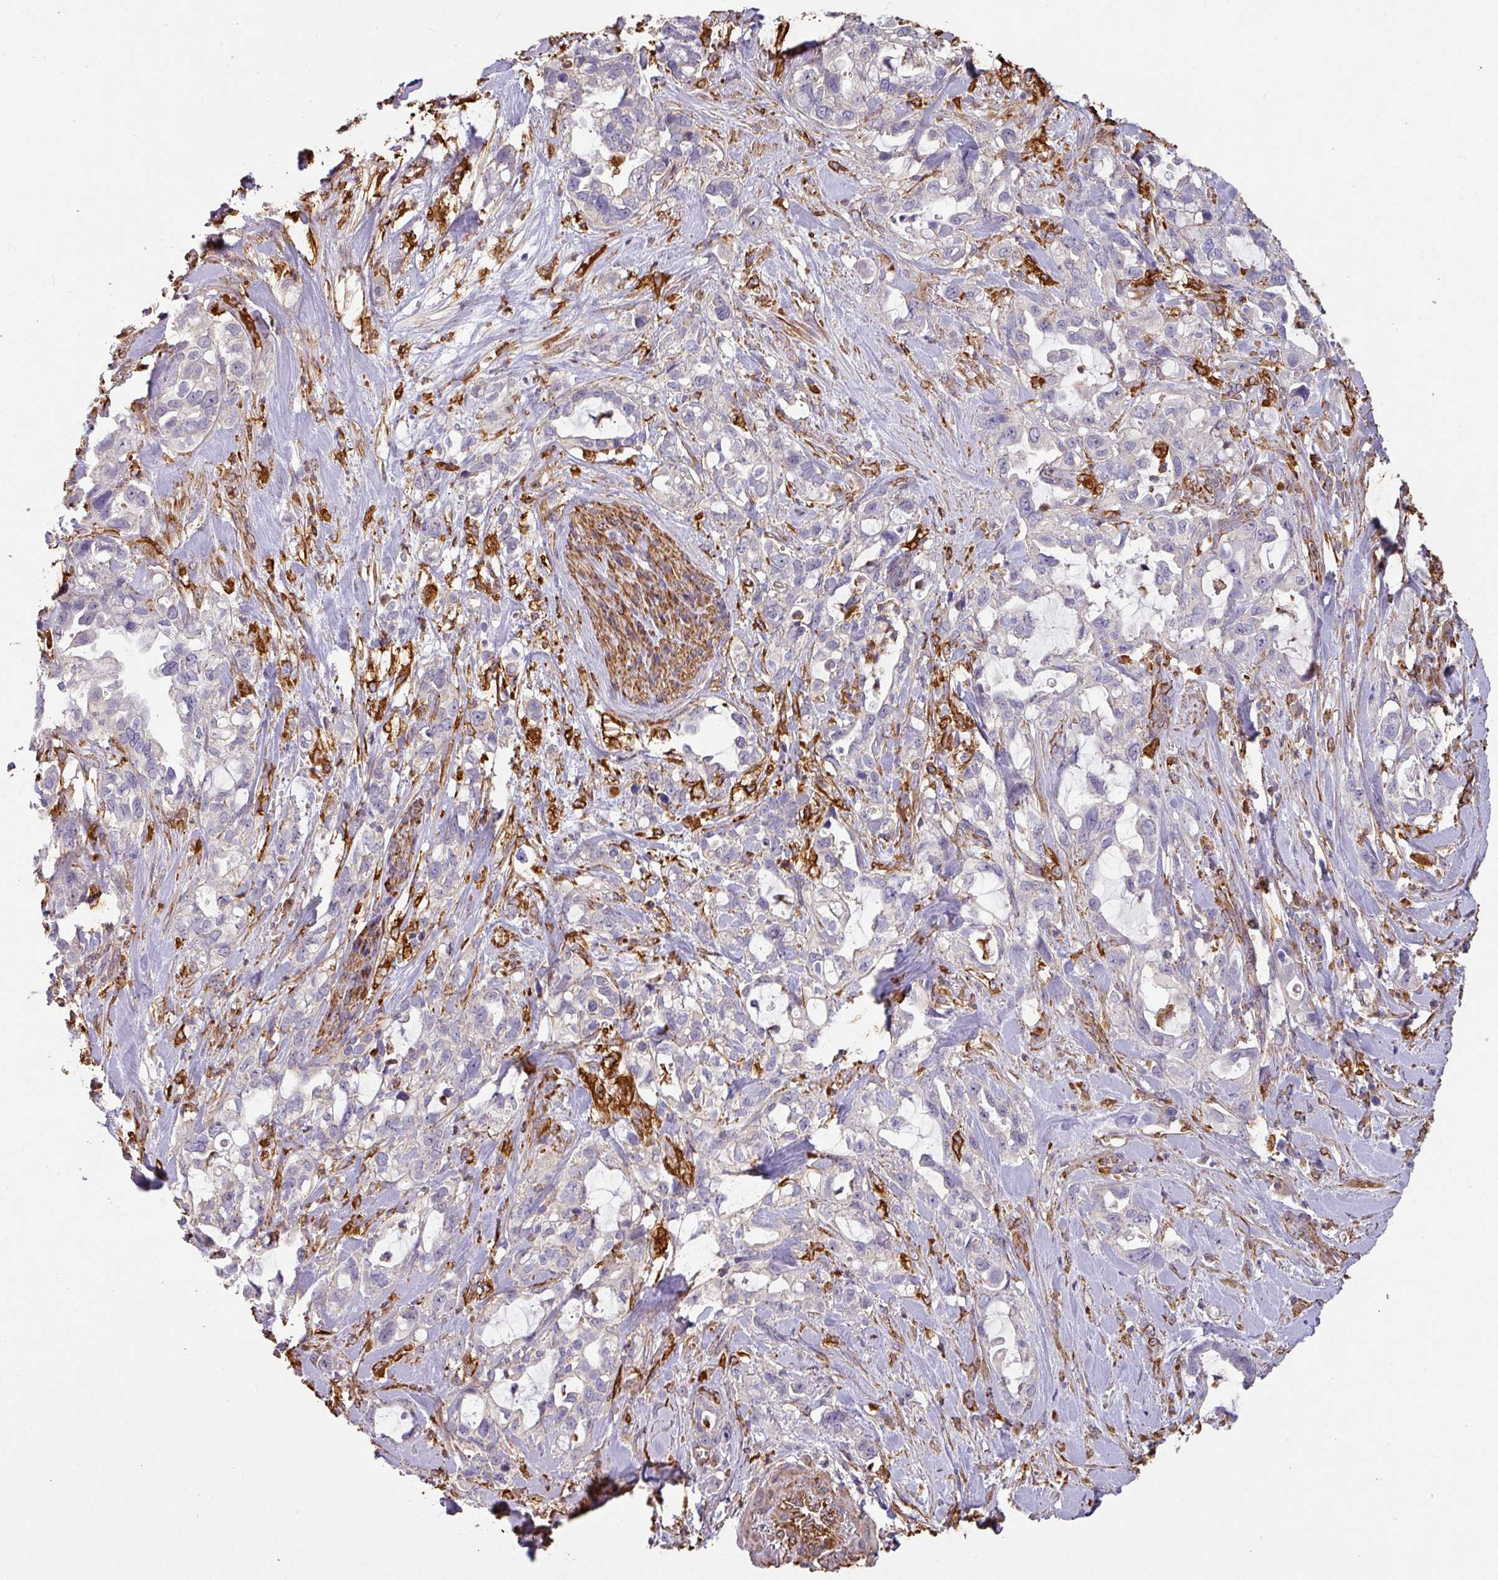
{"staining": {"intensity": "negative", "quantity": "none", "location": "none"}, "tissue": "pancreatic cancer", "cell_type": "Tumor cells", "image_type": "cancer", "snomed": [{"axis": "morphology", "description": "Adenocarcinoma, NOS"}, {"axis": "topography", "description": "Pancreas"}], "caption": "IHC photomicrograph of neoplastic tissue: human pancreatic adenocarcinoma stained with DAB displays no significant protein expression in tumor cells.", "gene": "ZNF280C", "patient": {"sex": "female", "age": 61}}